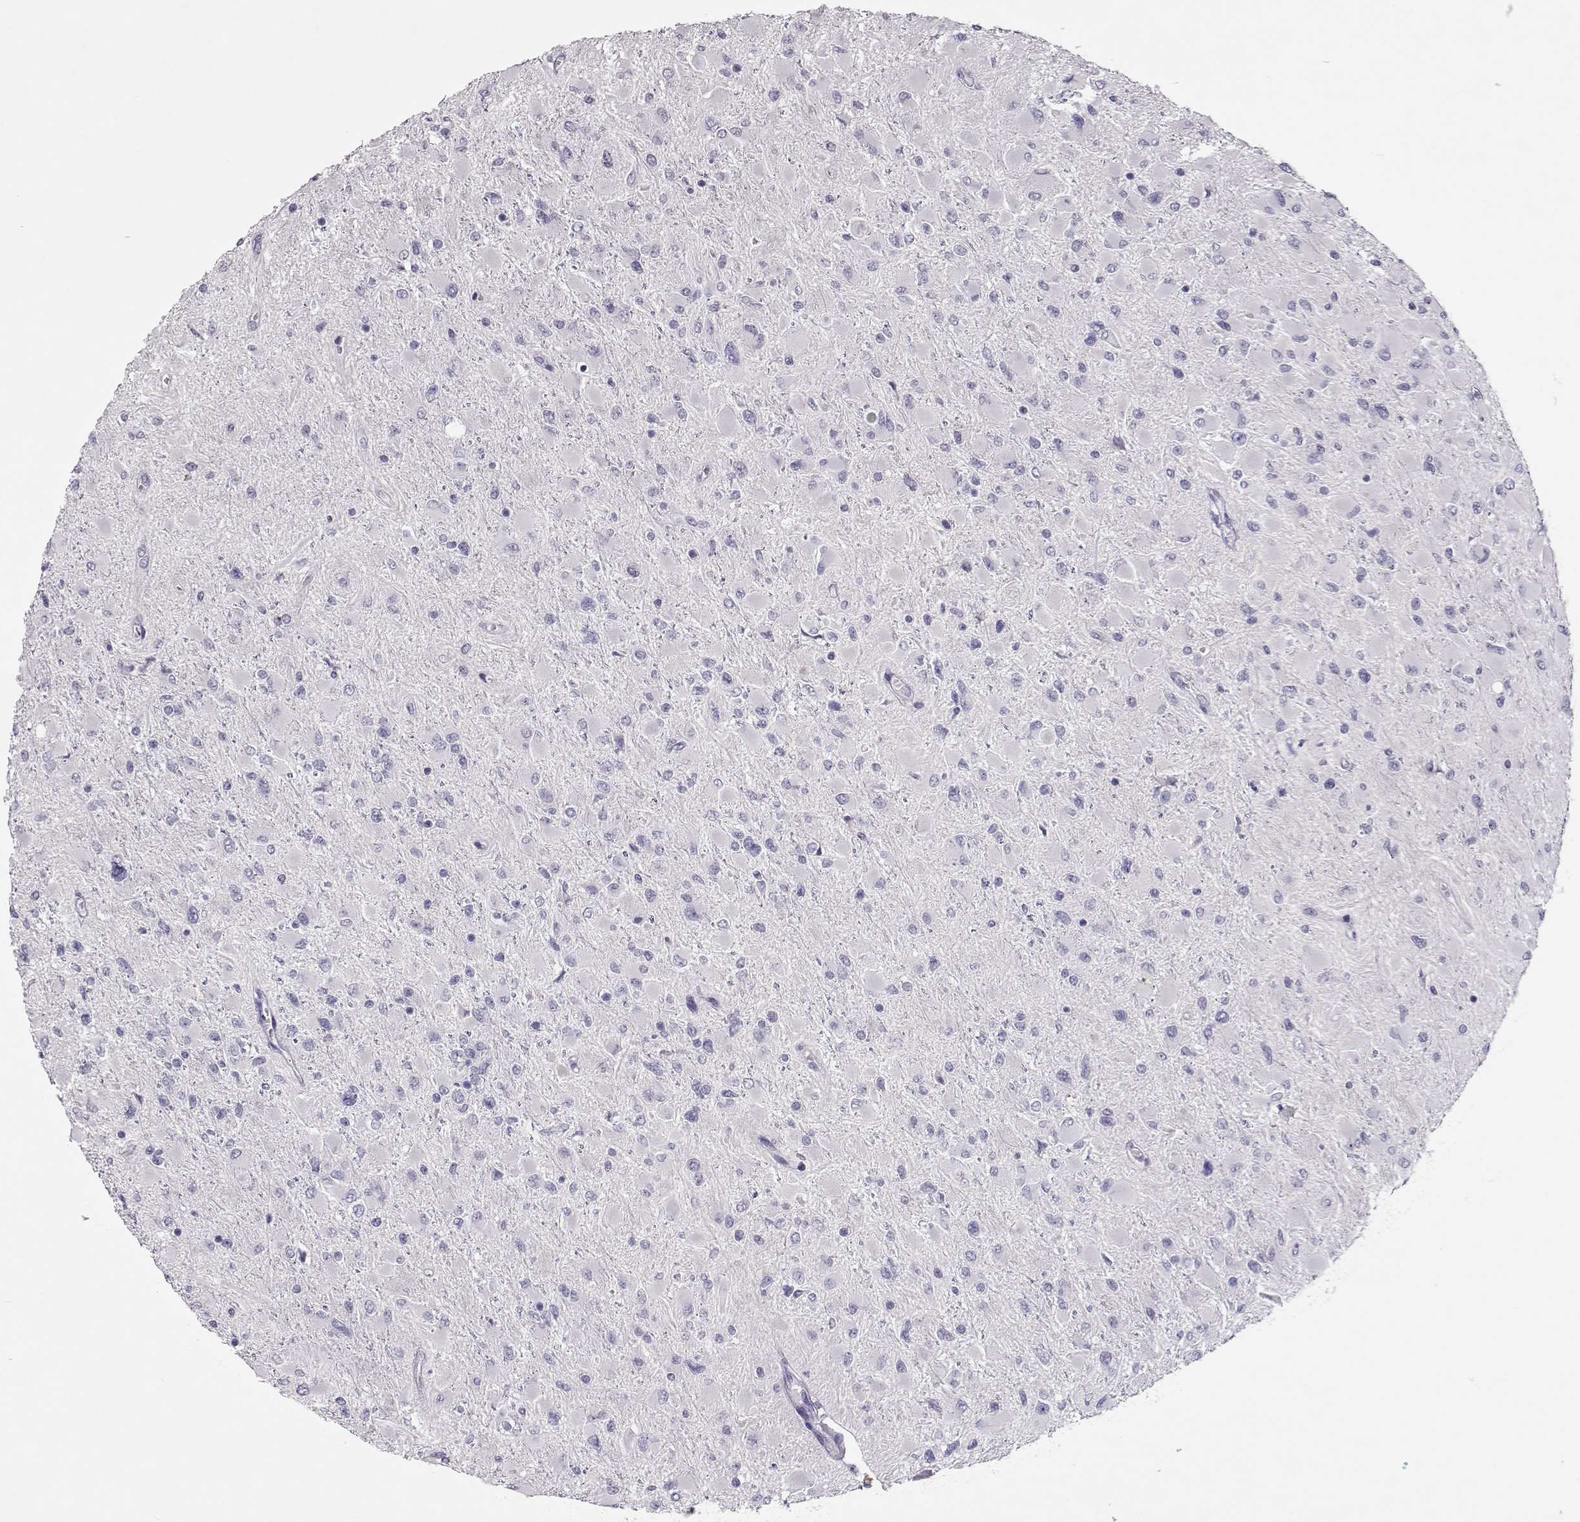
{"staining": {"intensity": "negative", "quantity": "none", "location": "none"}, "tissue": "glioma", "cell_type": "Tumor cells", "image_type": "cancer", "snomed": [{"axis": "morphology", "description": "Glioma, malignant, High grade"}, {"axis": "topography", "description": "Cerebral cortex"}], "caption": "A photomicrograph of human glioma is negative for staining in tumor cells. Nuclei are stained in blue.", "gene": "SGO1", "patient": {"sex": "female", "age": 36}}